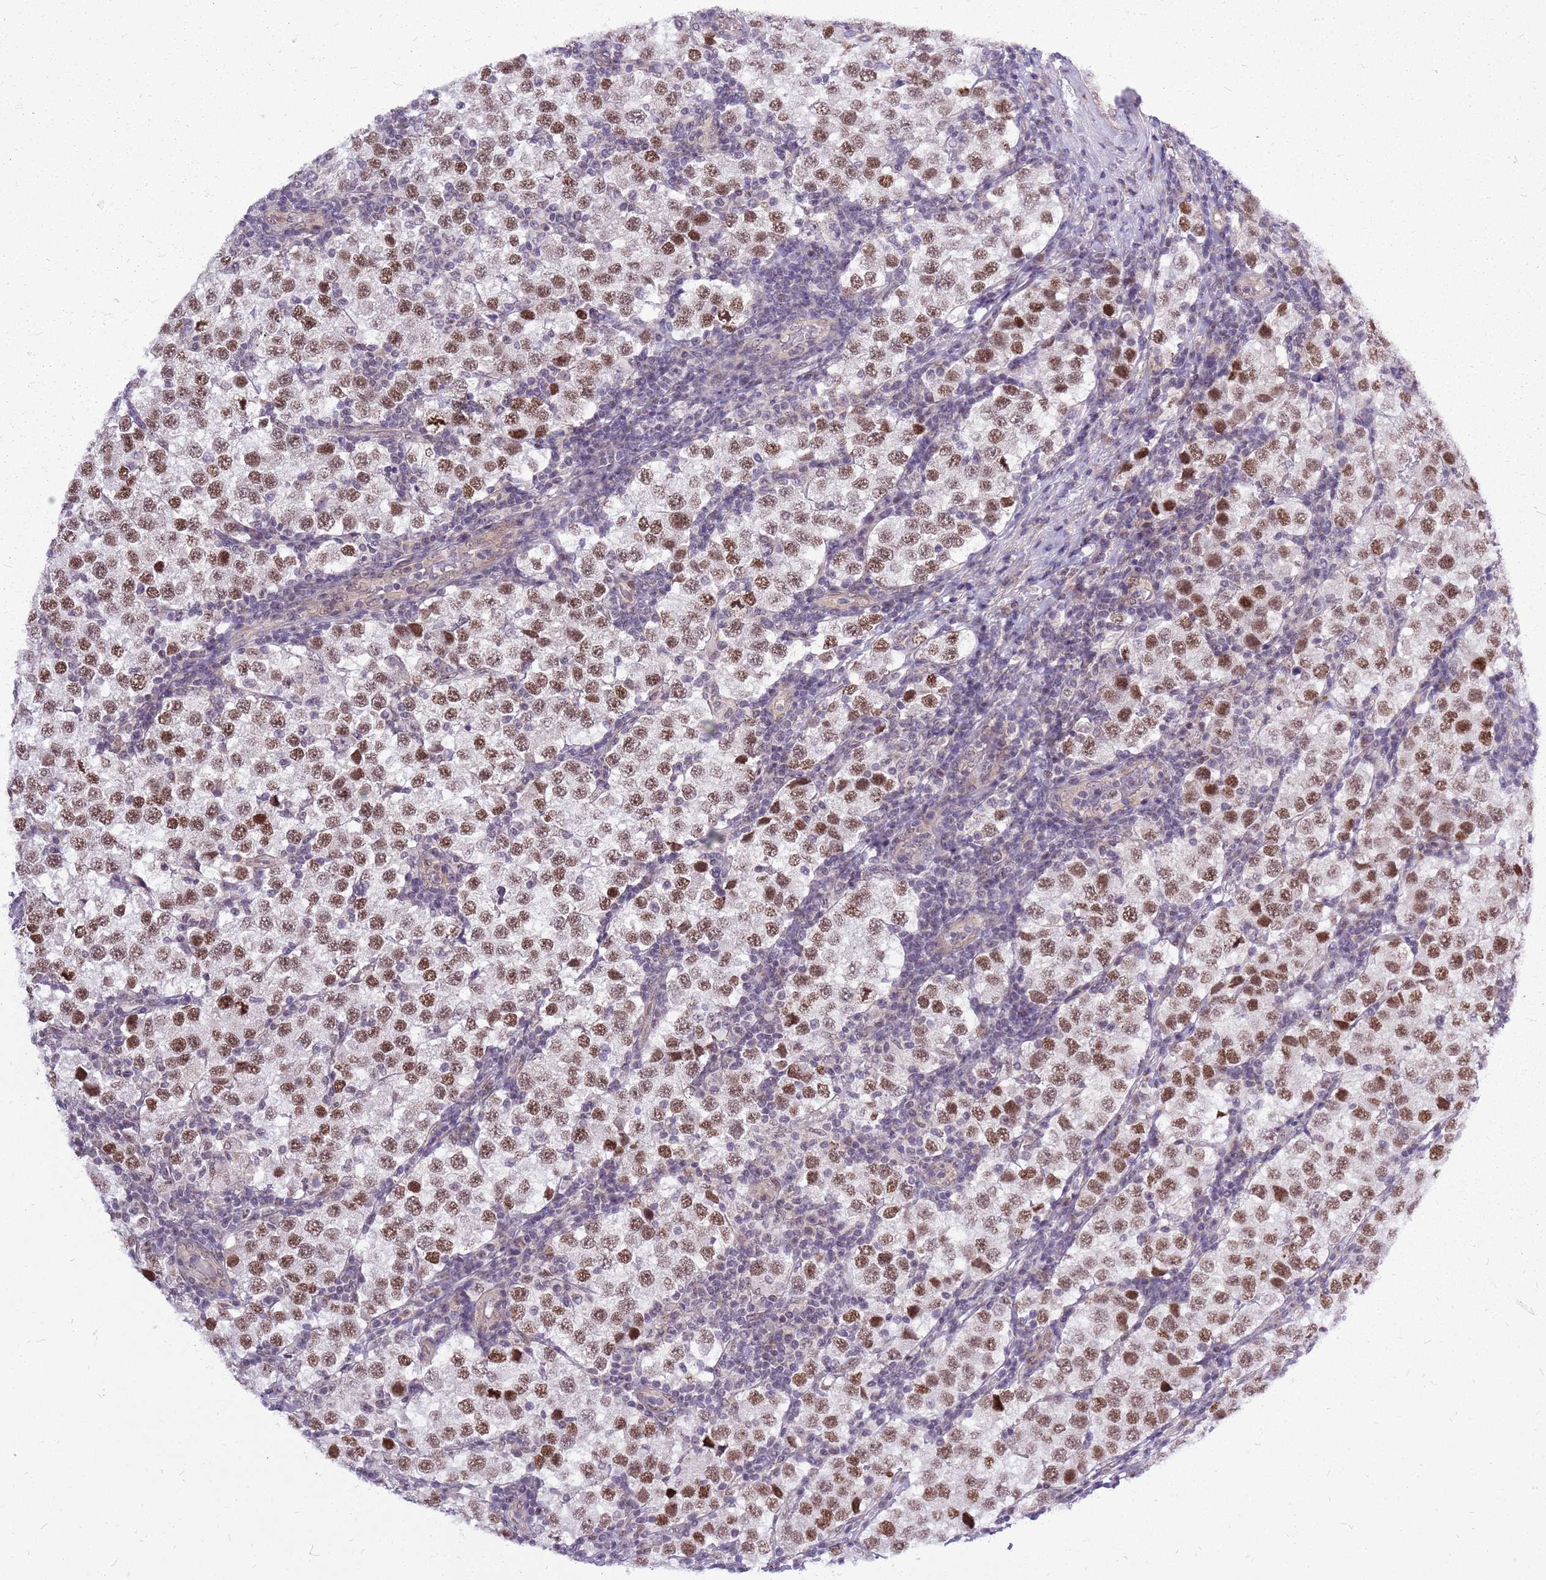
{"staining": {"intensity": "moderate", "quantity": ">75%", "location": "nuclear"}, "tissue": "testis cancer", "cell_type": "Tumor cells", "image_type": "cancer", "snomed": [{"axis": "morphology", "description": "Seminoma, NOS"}, {"axis": "topography", "description": "Testis"}], "caption": "Protein staining exhibits moderate nuclear positivity in approximately >75% of tumor cells in testis cancer.", "gene": "CCDC166", "patient": {"sex": "male", "age": 34}}